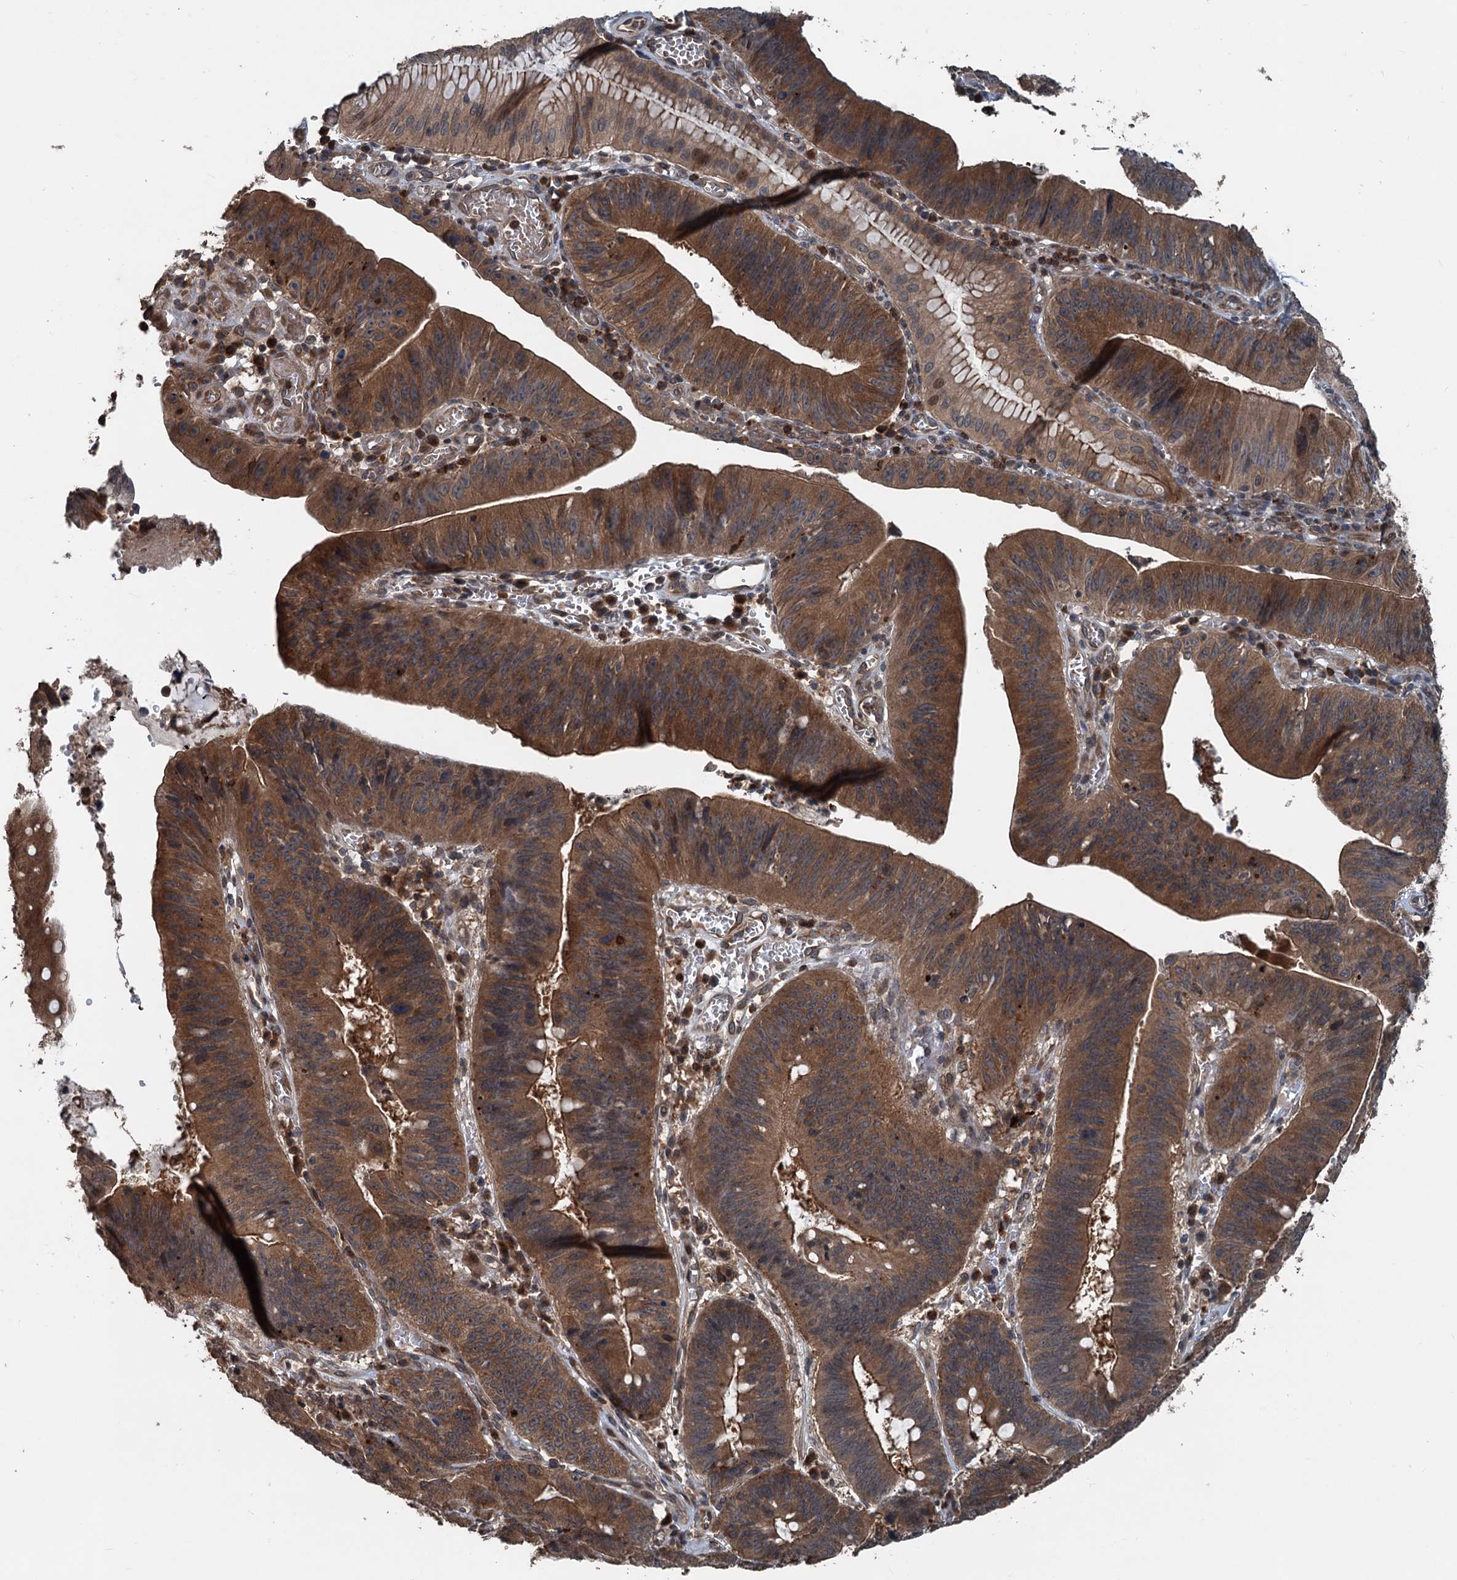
{"staining": {"intensity": "moderate", "quantity": ">75%", "location": "cytoplasmic/membranous"}, "tissue": "stomach cancer", "cell_type": "Tumor cells", "image_type": "cancer", "snomed": [{"axis": "morphology", "description": "Adenocarcinoma, NOS"}, {"axis": "topography", "description": "Stomach"}], "caption": "The immunohistochemical stain highlights moderate cytoplasmic/membranous expression in tumor cells of adenocarcinoma (stomach) tissue. Using DAB (3,3'-diaminobenzidine) (brown) and hematoxylin (blue) stains, captured at high magnification using brightfield microscopy.", "gene": "N4BP2L2", "patient": {"sex": "male", "age": 59}}